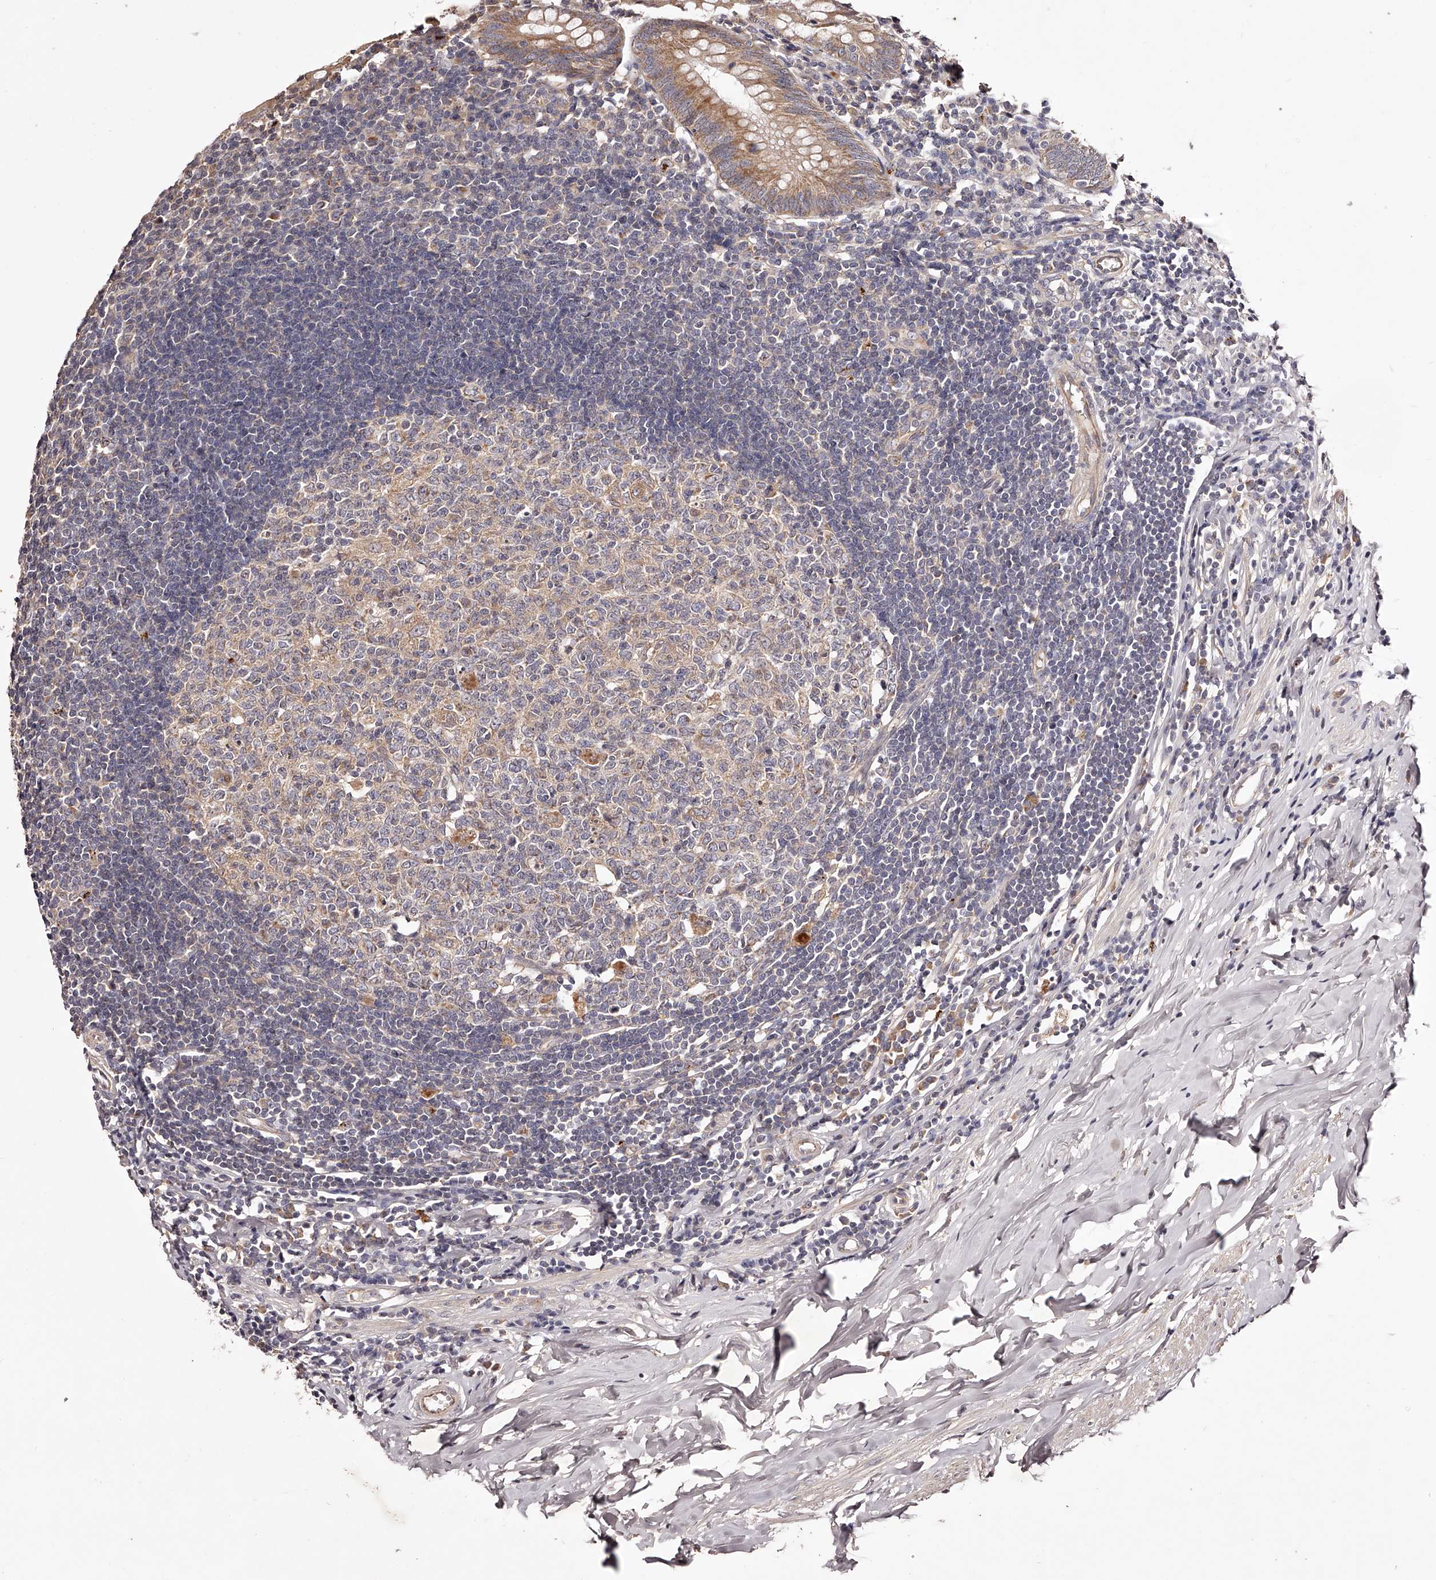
{"staining": {"intensity": "moderate", "quantity": ">75%", "location": "cytoplasmic/membranous"}, "tissue": "appendix", "cell_type": "Glandular cells", "image_type": "normal", "snomed": [{"axis": "morphology", "description": "Normal tissue, NOS"}, {"axis": "topography", "description": "Appendix"}], "caption": "Immunohistochemical staining of benign appendix reveals >75% levels of moderate cytoplasmic/membranous protein expression in approximately >75% of glandular cells.", "gene": "ODF2L", "patient": {"sex": "female", "age": 54}}